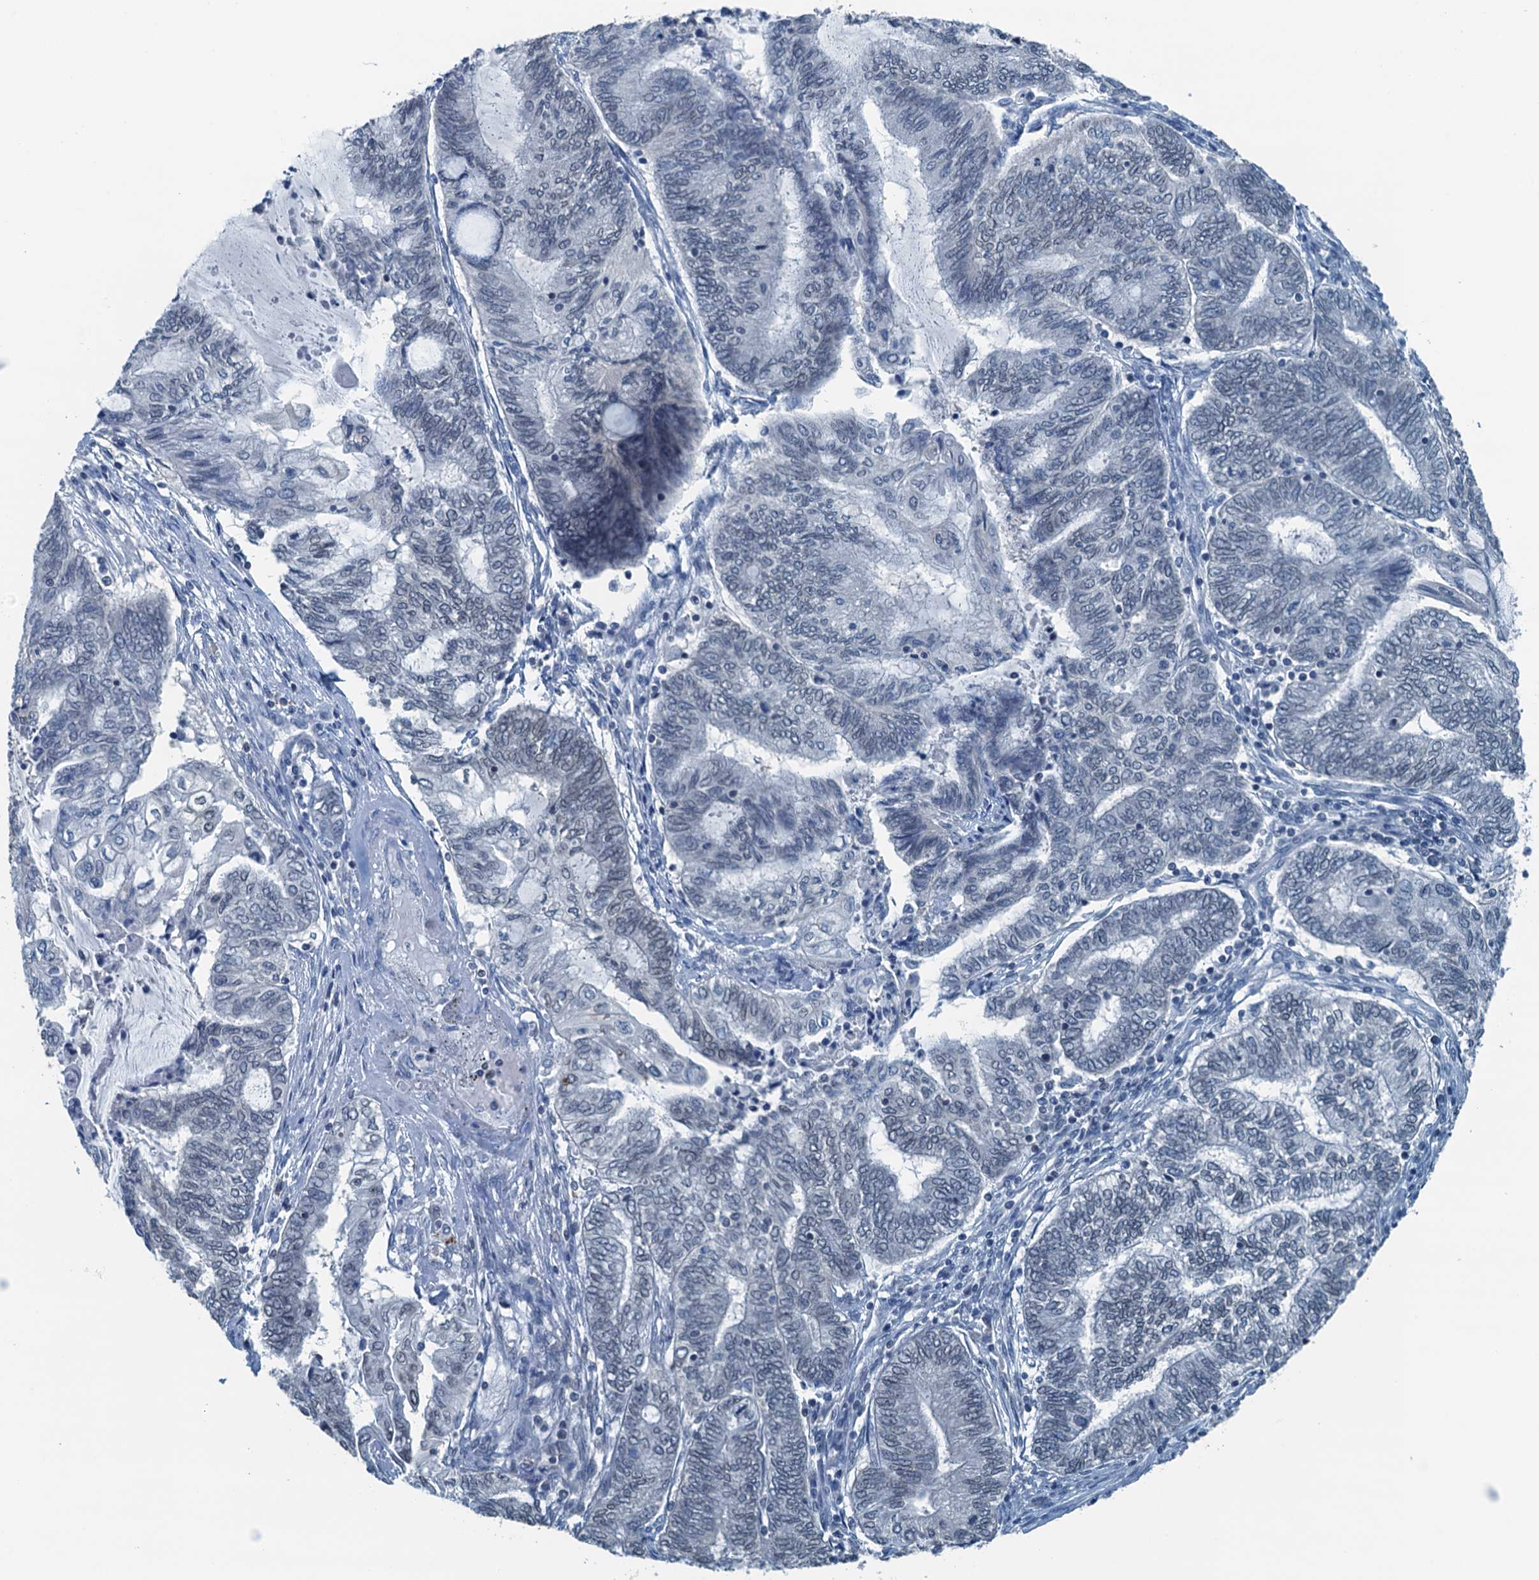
{"staining": {"intensity": "negative", "quantity": "none", "location": "none"}, "tissue": "endometrial cancer", "cell_type": "Tumor cells", "image_type": "cancer", "snomed": [{"axis": "morphology", "description": "Adenocarcinoma, NOS"}, {"axis": "topography", "description": "Uterus"}, {"axis": "topography", "description": "Endometrium"}], "caption": "Tumor cells are negative for protein expression in human endometrial cancer (adenocarcinoma).", "gene": "C11orf54", "patient": {"sex": "female", "age": 70}}